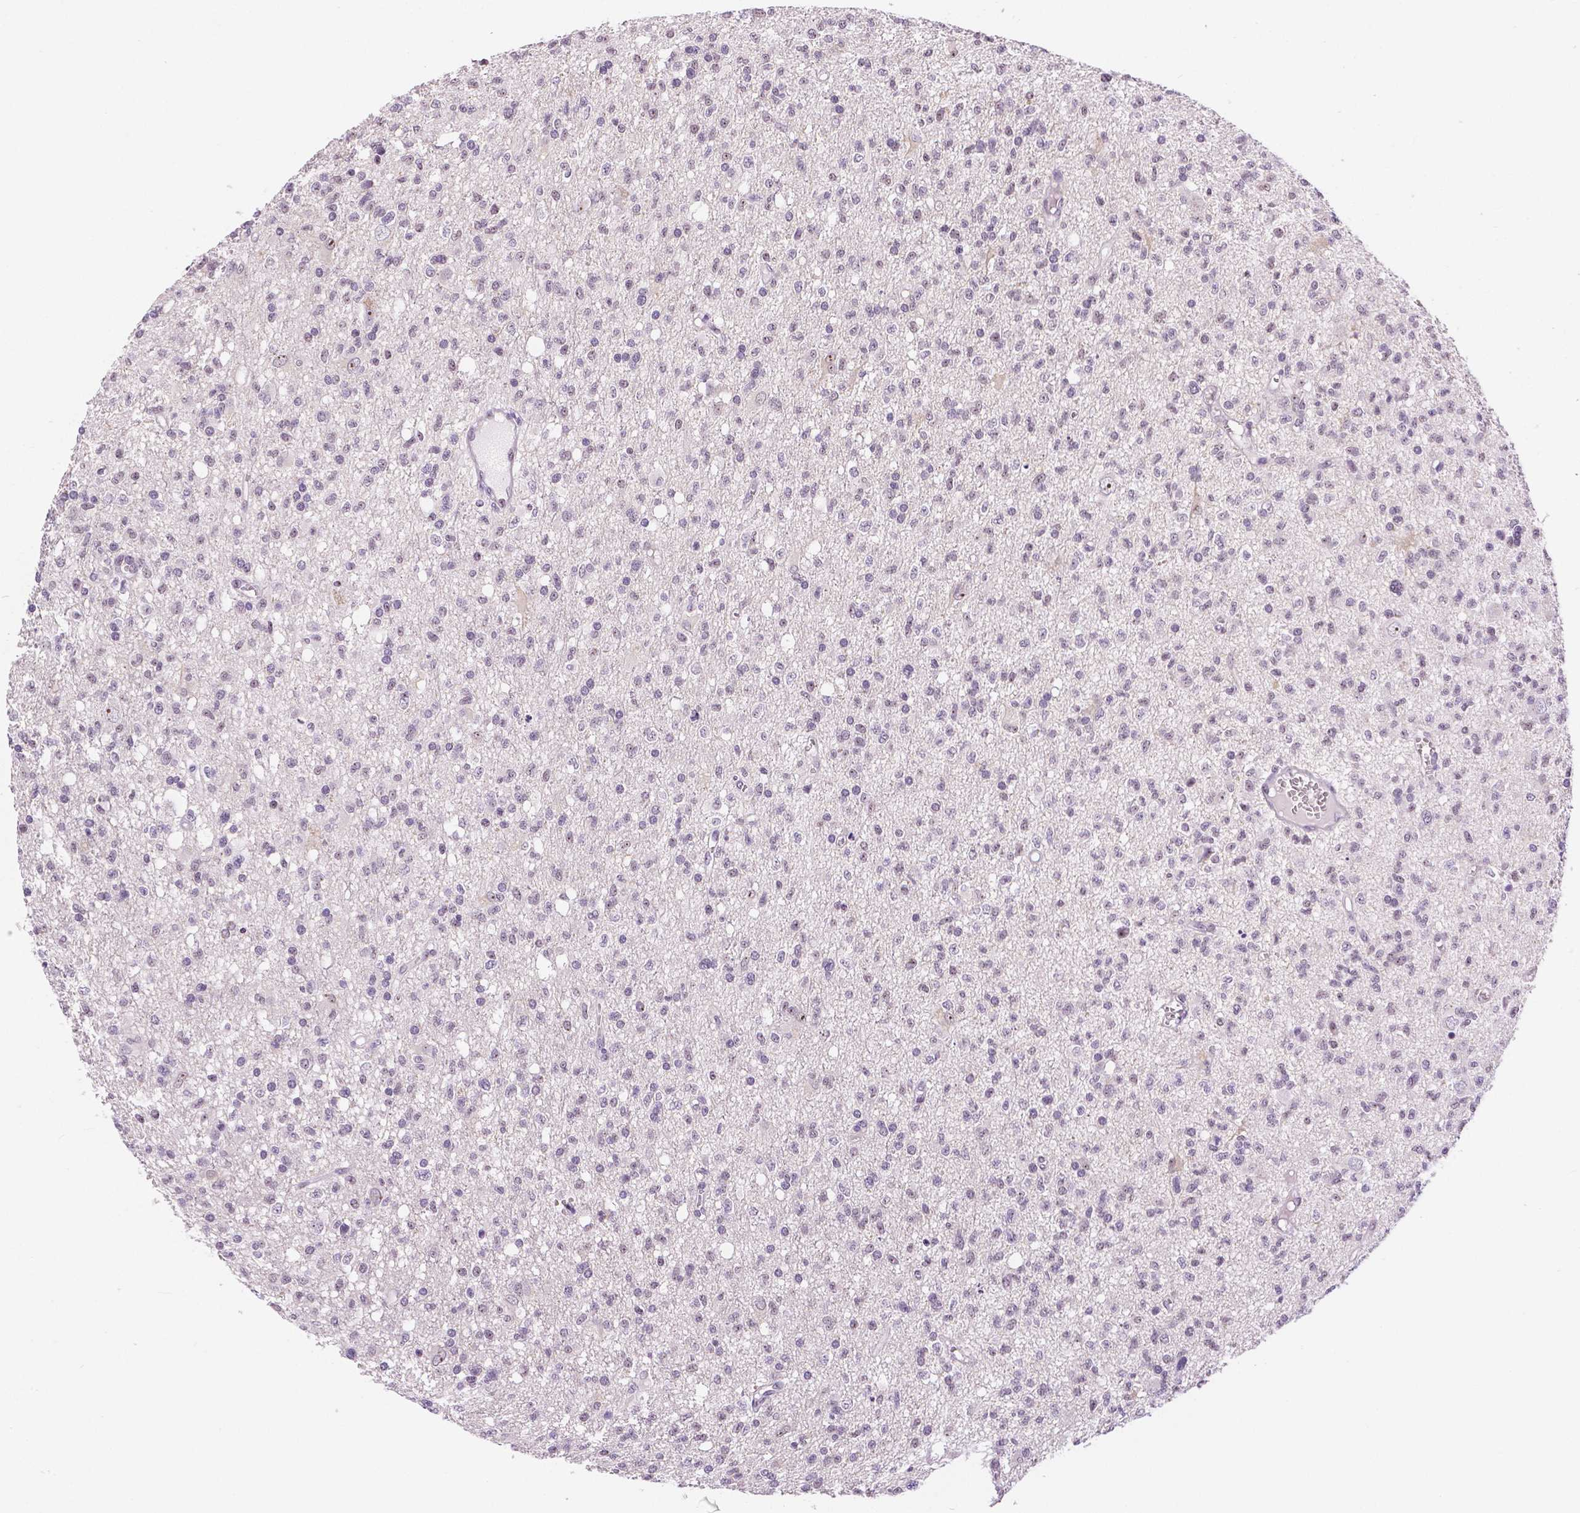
{"staining": {"intensity": "negative", "quantity": "none", "location": "none"}, "tissue": "glioma", "cell_type": "Tumor cells", "image_type": "cancer", "snomed": [{"axis": "morphology", "description": "Glioma, malignant, Low grade"}, {"axis": "topography", "description": "Brain"}], "caption": "Human glioma stained for a protein using immunohistochemistry (IHC) reveals no staining in tumor cells.", "gene": "NHP2", "patient": {"sex": "male", "age": 64}}